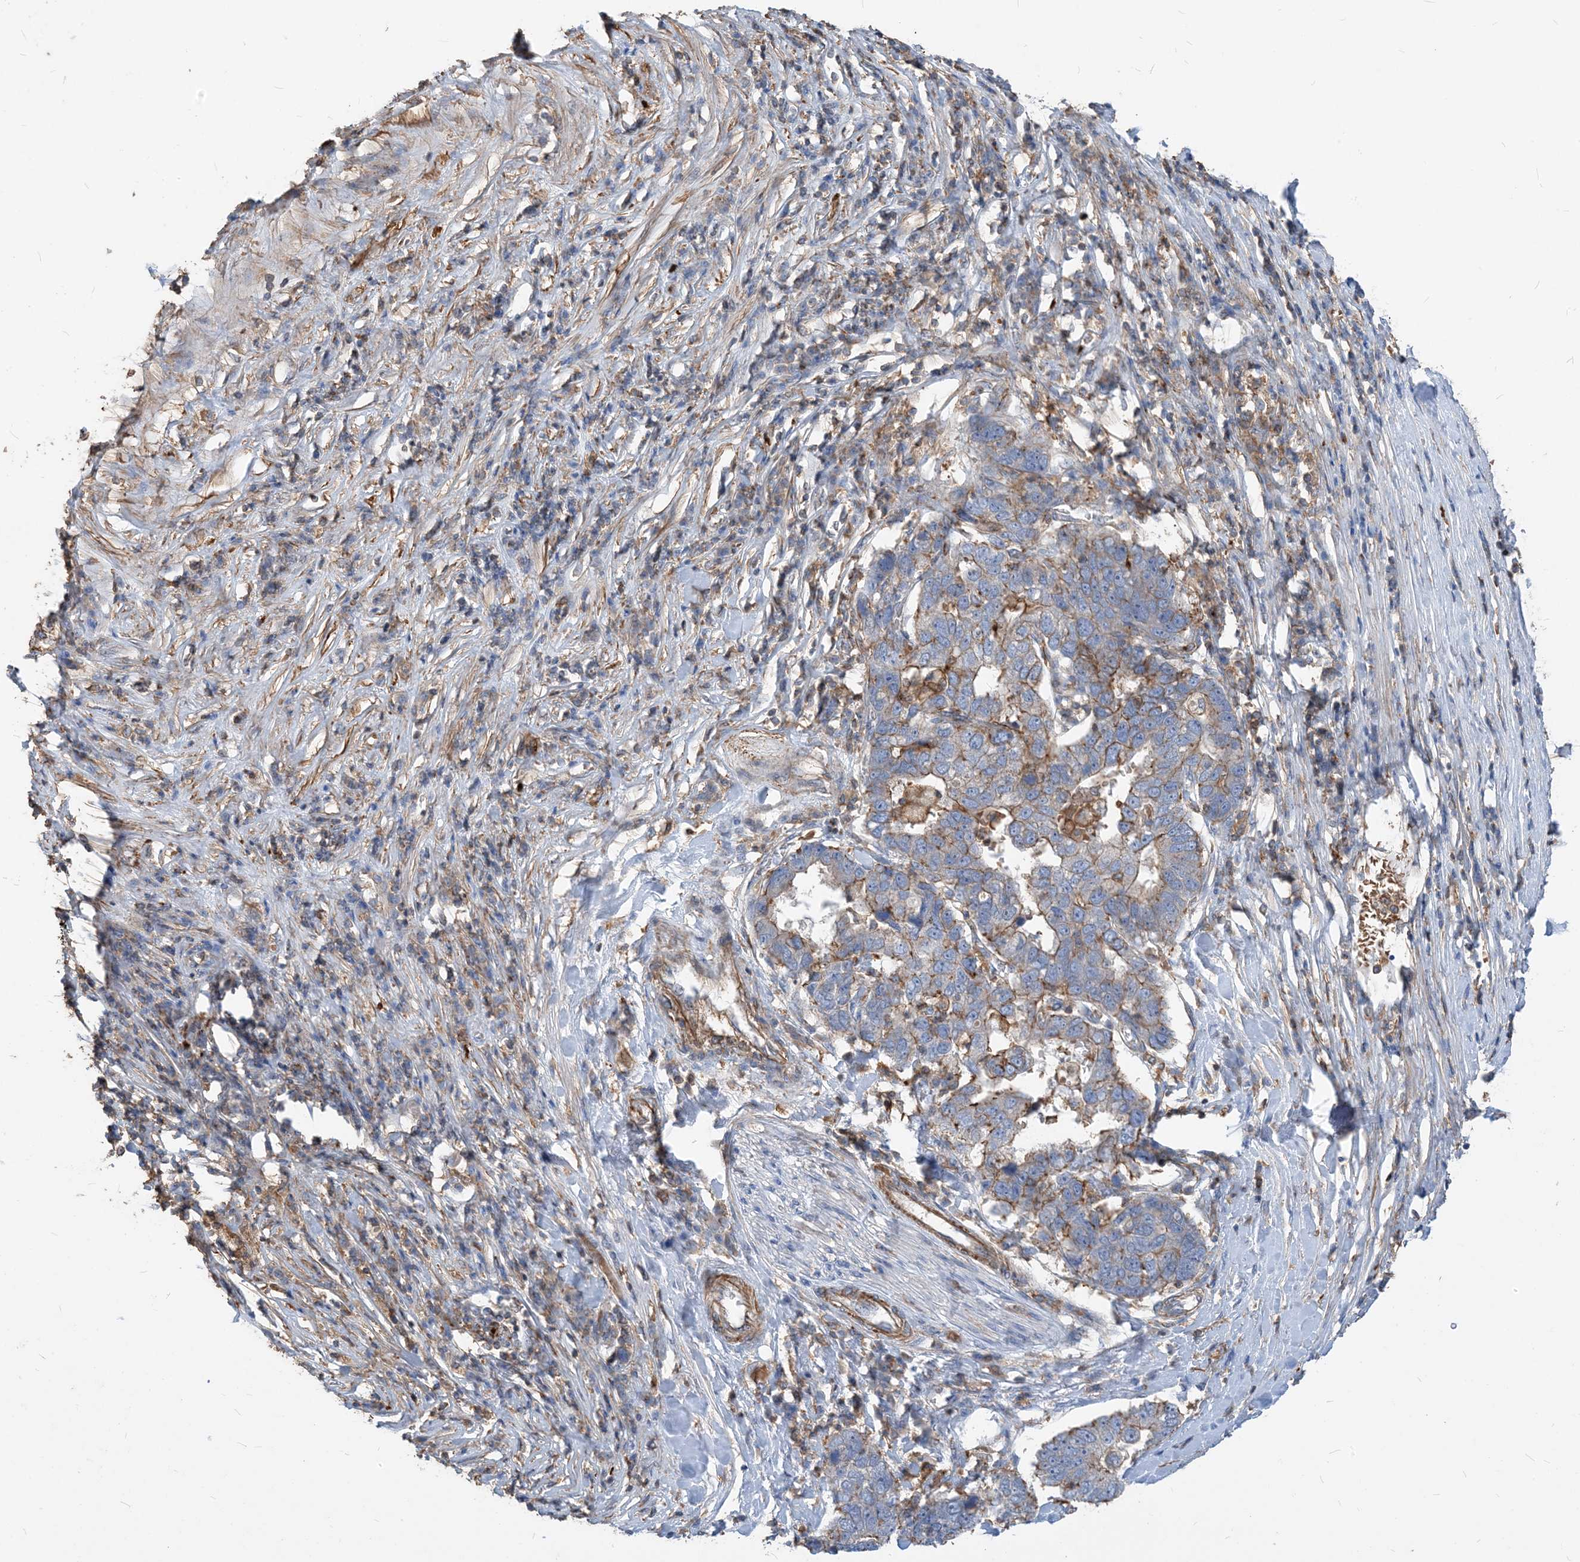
{"staining": {"intensity": "moderate", "quantity": "<25%", "location": "cytoplasmic/membranous"}, "tissue": "pancreatic cancer", "cell_type": "Tumor cells", "image_type": "cancer", "snomed": [{"axis": "morphology", "description": "Adenocarcinoma, NOS"}, {"axis": "topography", "description": "Pancreas"}], "caption": "This is an image of immunohistochemistry (IHC) staining of pancreatic cancer, which shows moderate expression in the cytoplasmic/membranous of tumor cells.", "gene": "PARVG", "patient": {"sex": "female", "age": 61}}